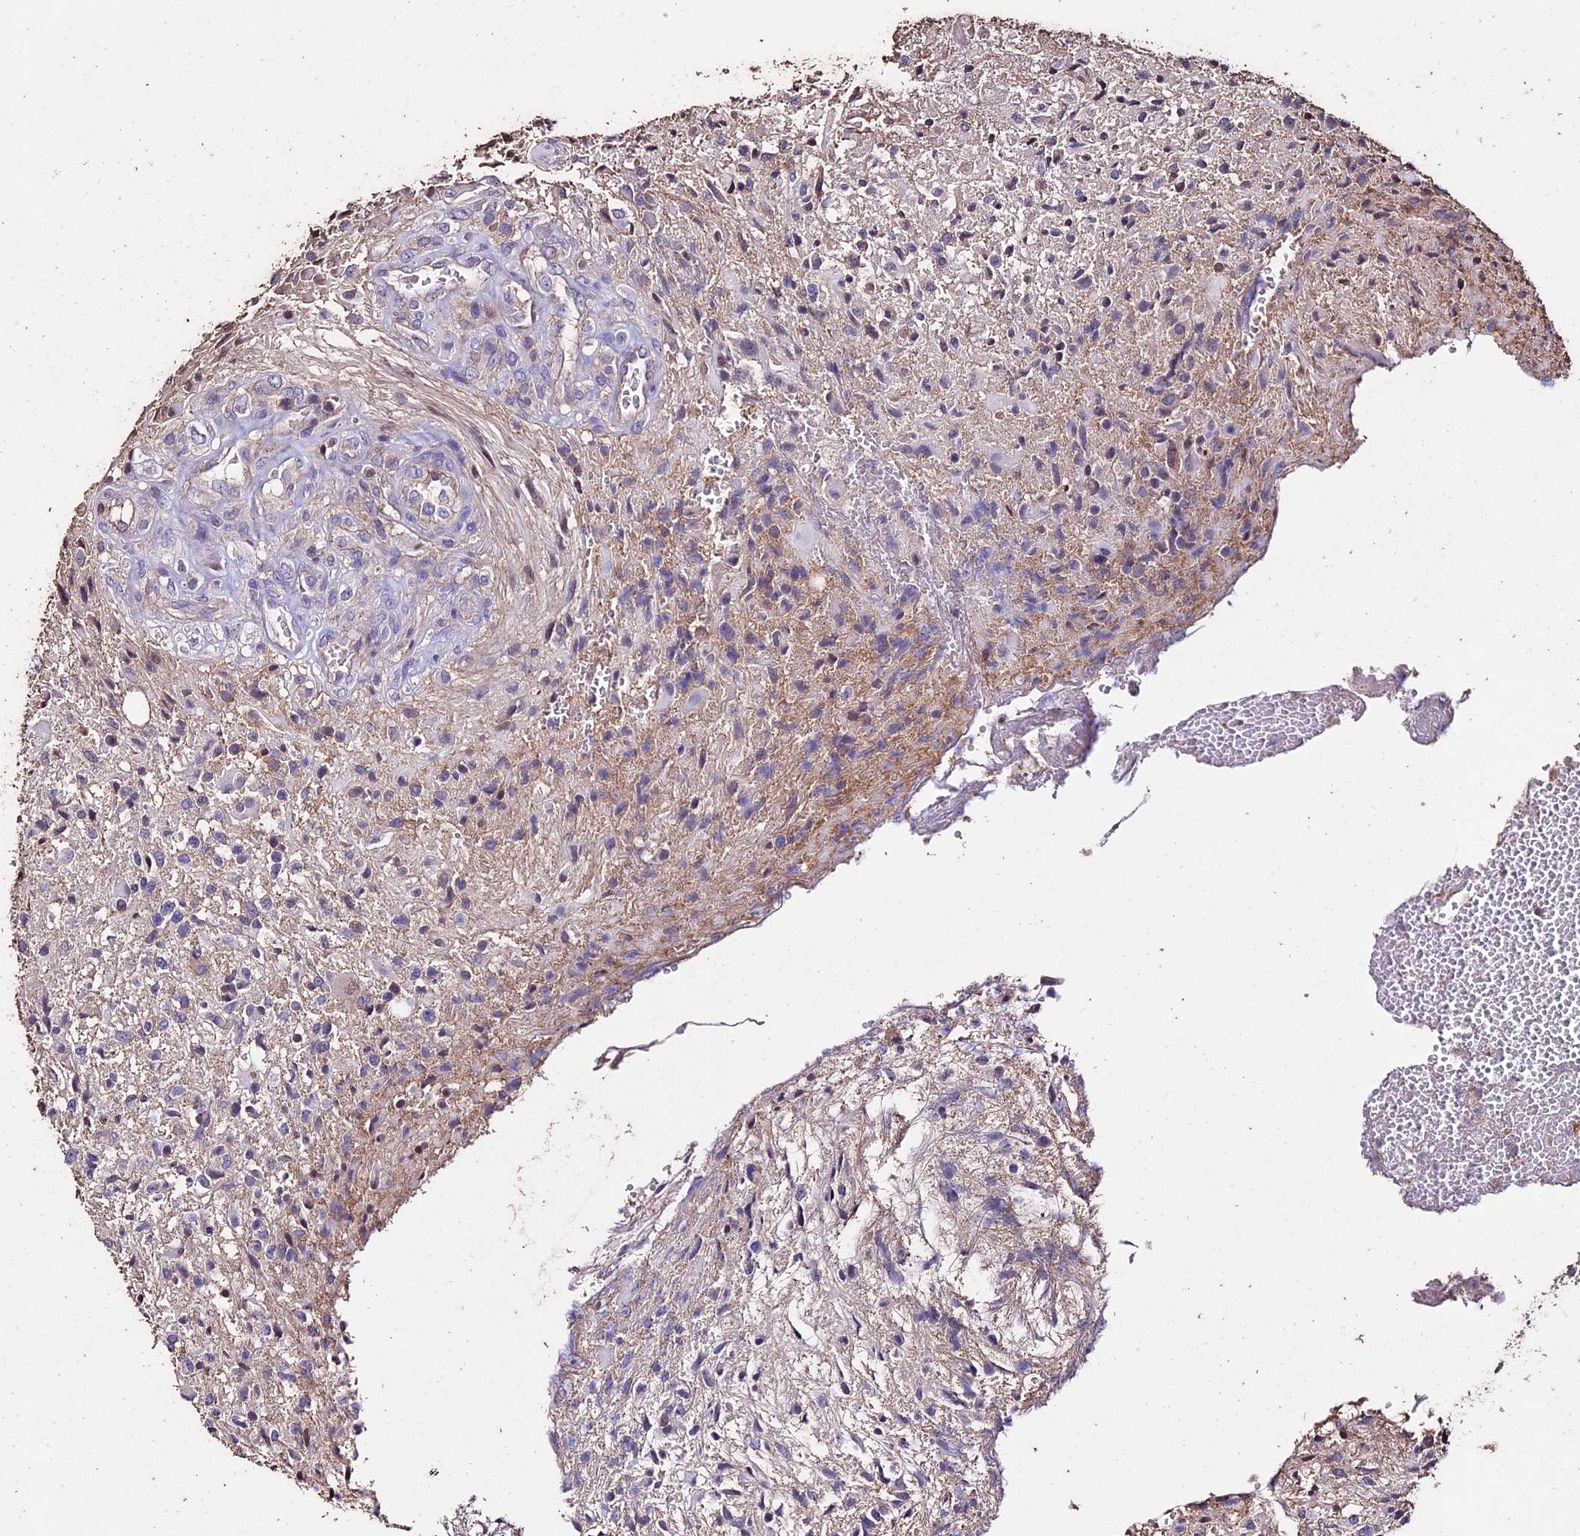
{"staining": {"intensity": "negative", "quantity": "none", "location": "none"}, "tissue": "glioma", "cell_type": "Tumor cells", "image_type": "cancer", "snomed": [{"axis": "morphology", "description": "Glioma, malignant, High grade"}, {"axis": "topography", "description": "Brain"}], "caption": "The immunohistochemistry photomicrograph has no significant positivity in tumor cells of high-grade glioma (malignant) tissue.", "gene": "USB1", "patient": {"sex": "male", "age": 56}}